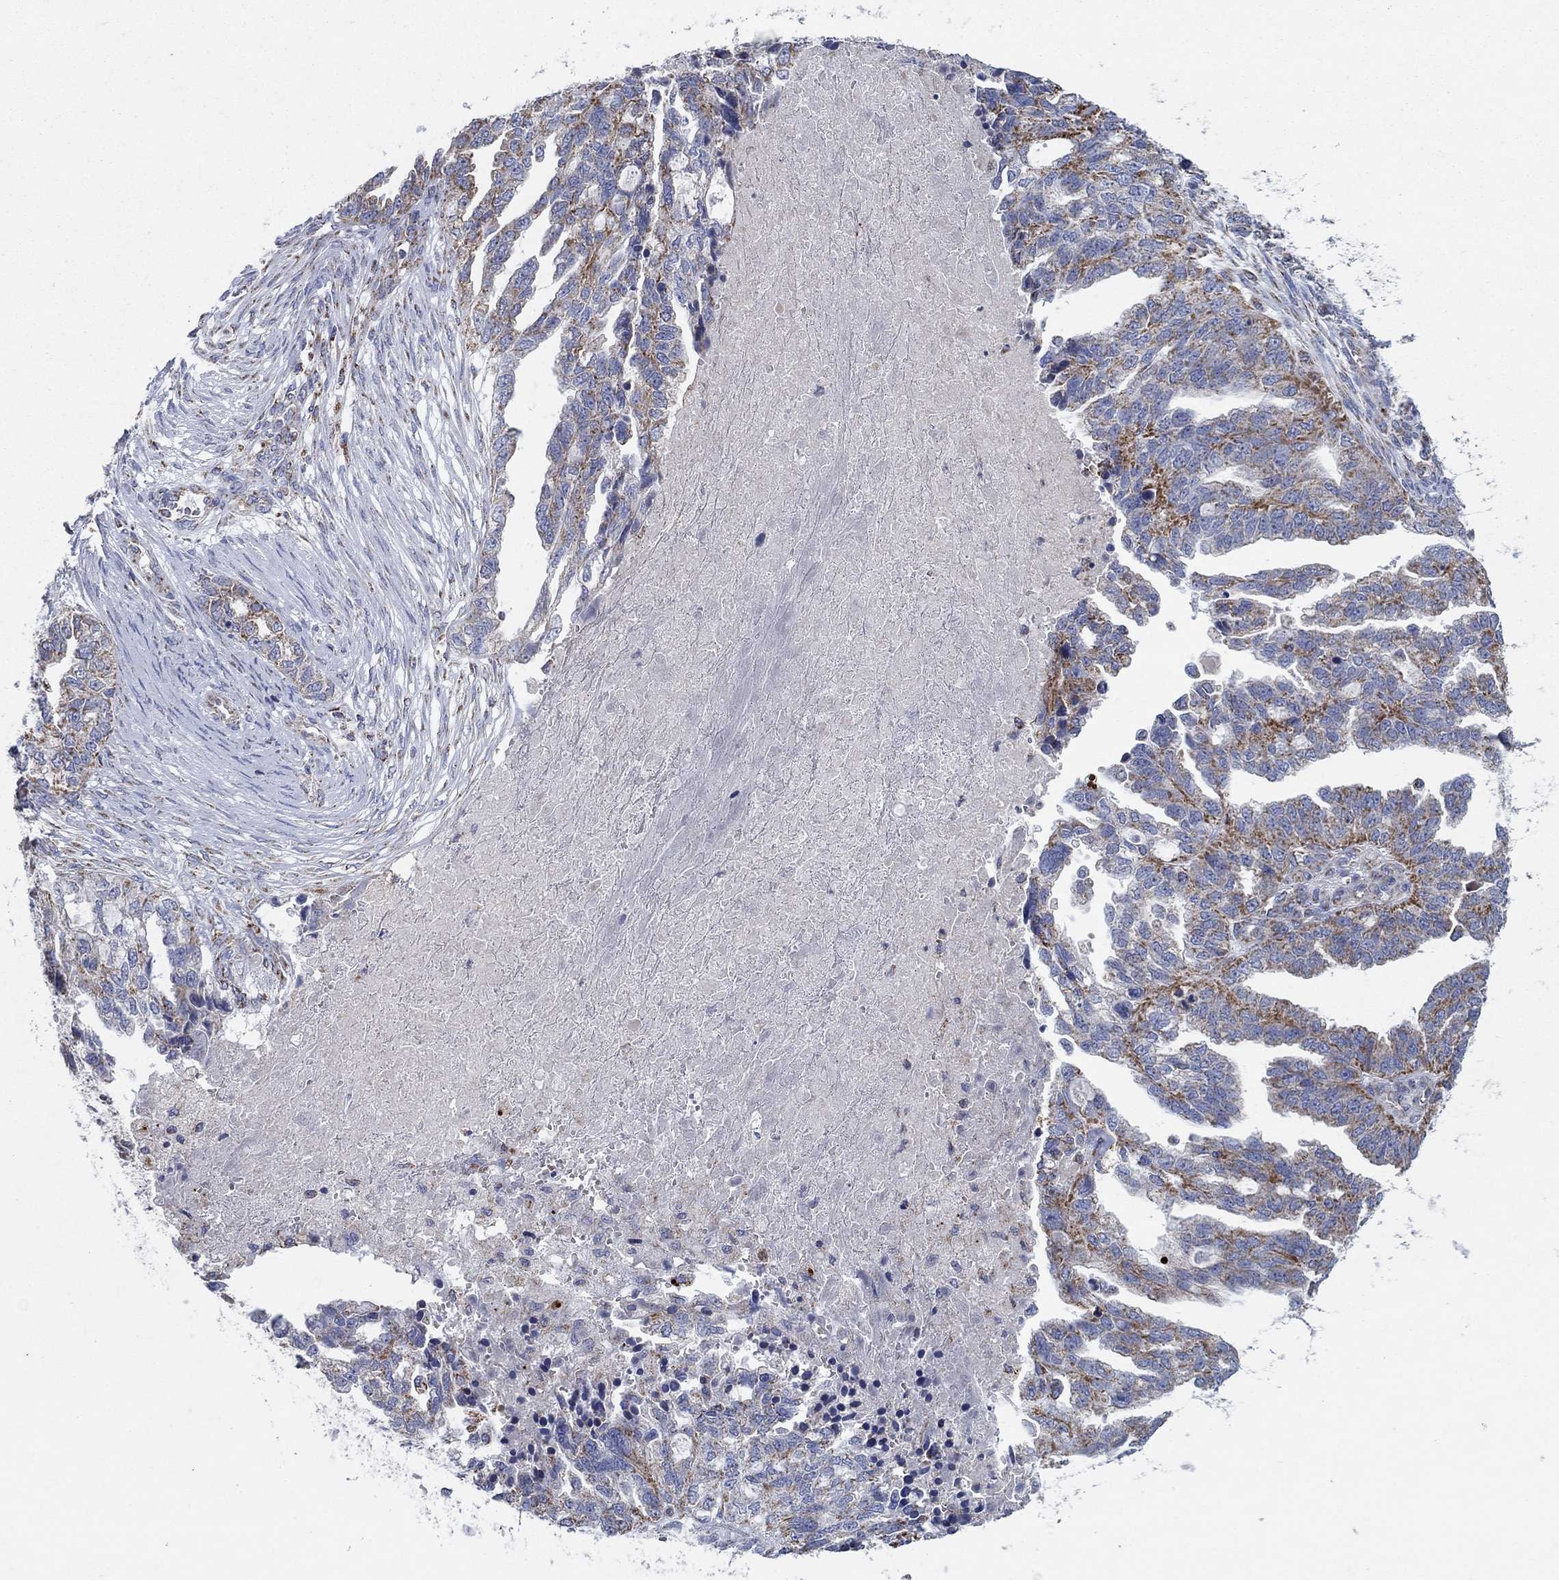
{"staining": {"intensity": "moderate", "quantity": "<25%", "location": "cytoplasmic/membranous"}, "tissue": "ovarian cancer", "cell_type": "Tumor cells", "image_type": "cancer", "snomed": [{"axis": "morphology", "description": "Cystadenocarcinoma, serous, NOS"}, {"axis": "topography", "description": "Ovary"}], "caption": "Moderate cytoplasmic/membranous positivity for a protein is seen in approximately <25% of tumor cells of ovarian serous cystadenocarcinoma using immunohistochemistry (IHC).", "gene": "C9orf85", "patient": {"sex": "female", "age": 51}}